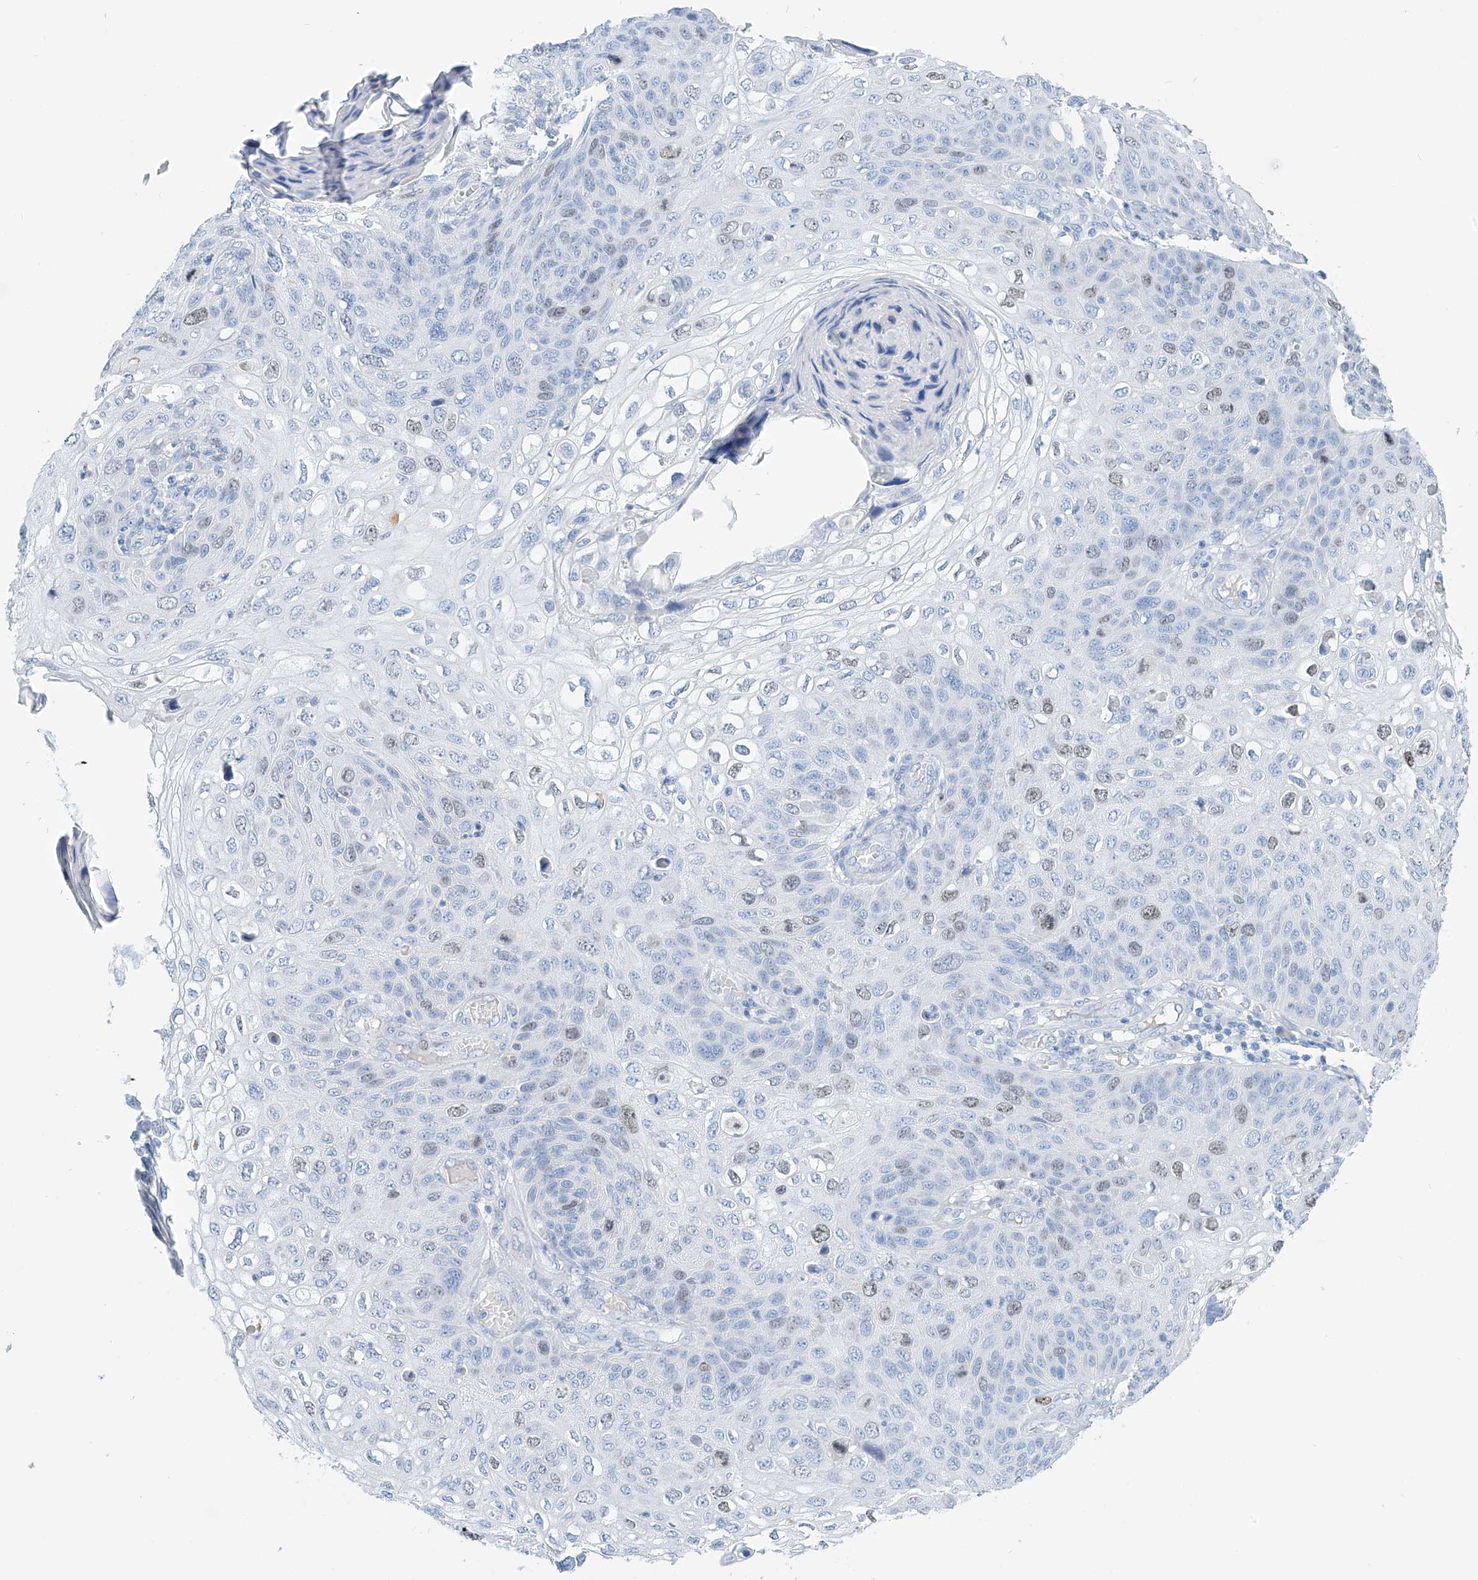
{"staining": {"intensity": "weak", "quantity": "<25%", "location": "nuclear"}, "tissue": "skin cancer", "cell_type": "Tumor cells", "image_type": "cancer", "snomed": [{"axis": "morphology", "description": "Squamous cell carcinoma, NOS"}, {"axis": "topography", "description": "Skin"}], "caption": "Skin cancer was stained to show a protein in brown. There is no significant expression in tumor cells. (Brightfield microscopy of DAB immunohistochemistry at high magnification).", "gene": "SGO2", "patient": {"sex": "female", "age": 90}}